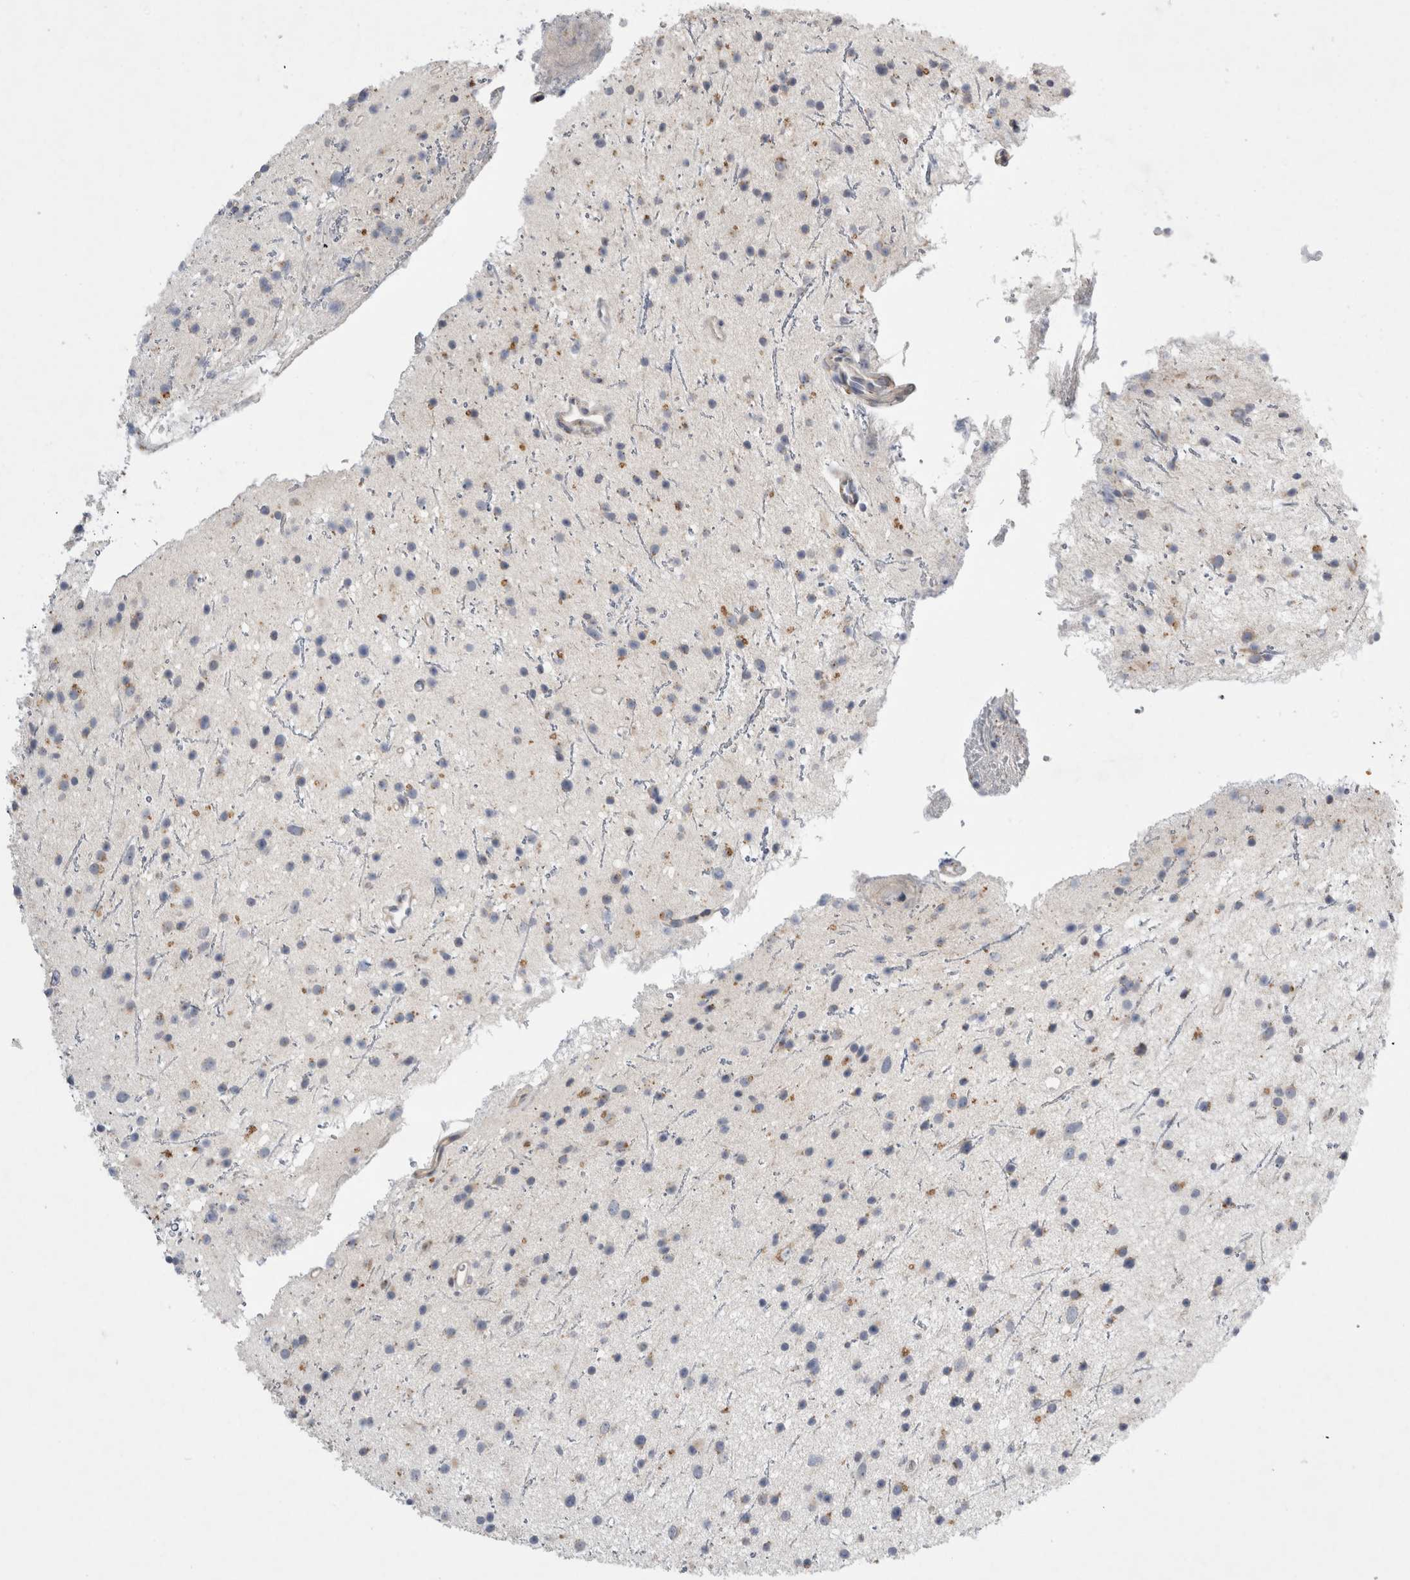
{"staining": {"intensity": "weak", "quantity": "25%-75%", "location": "cytoplasmic/membranous"}, "tissue": "glioma", "cell_type": "Tumor cells", "image_type": "cancer", "snomed": [{"axis": "morphology", "description": "Glioma, malignant, Low grade"}, {"axis": "topography", "description": "Cerebral cortex"}], "caption": "Immunohistochemical staining of glioma demonstrates weak cytoplasmic/membranous protein positivity in approximately 25%-75% of tumor cells.", "gene": "TRMT9B", "patient": {"sex": "female", "age": 39}}